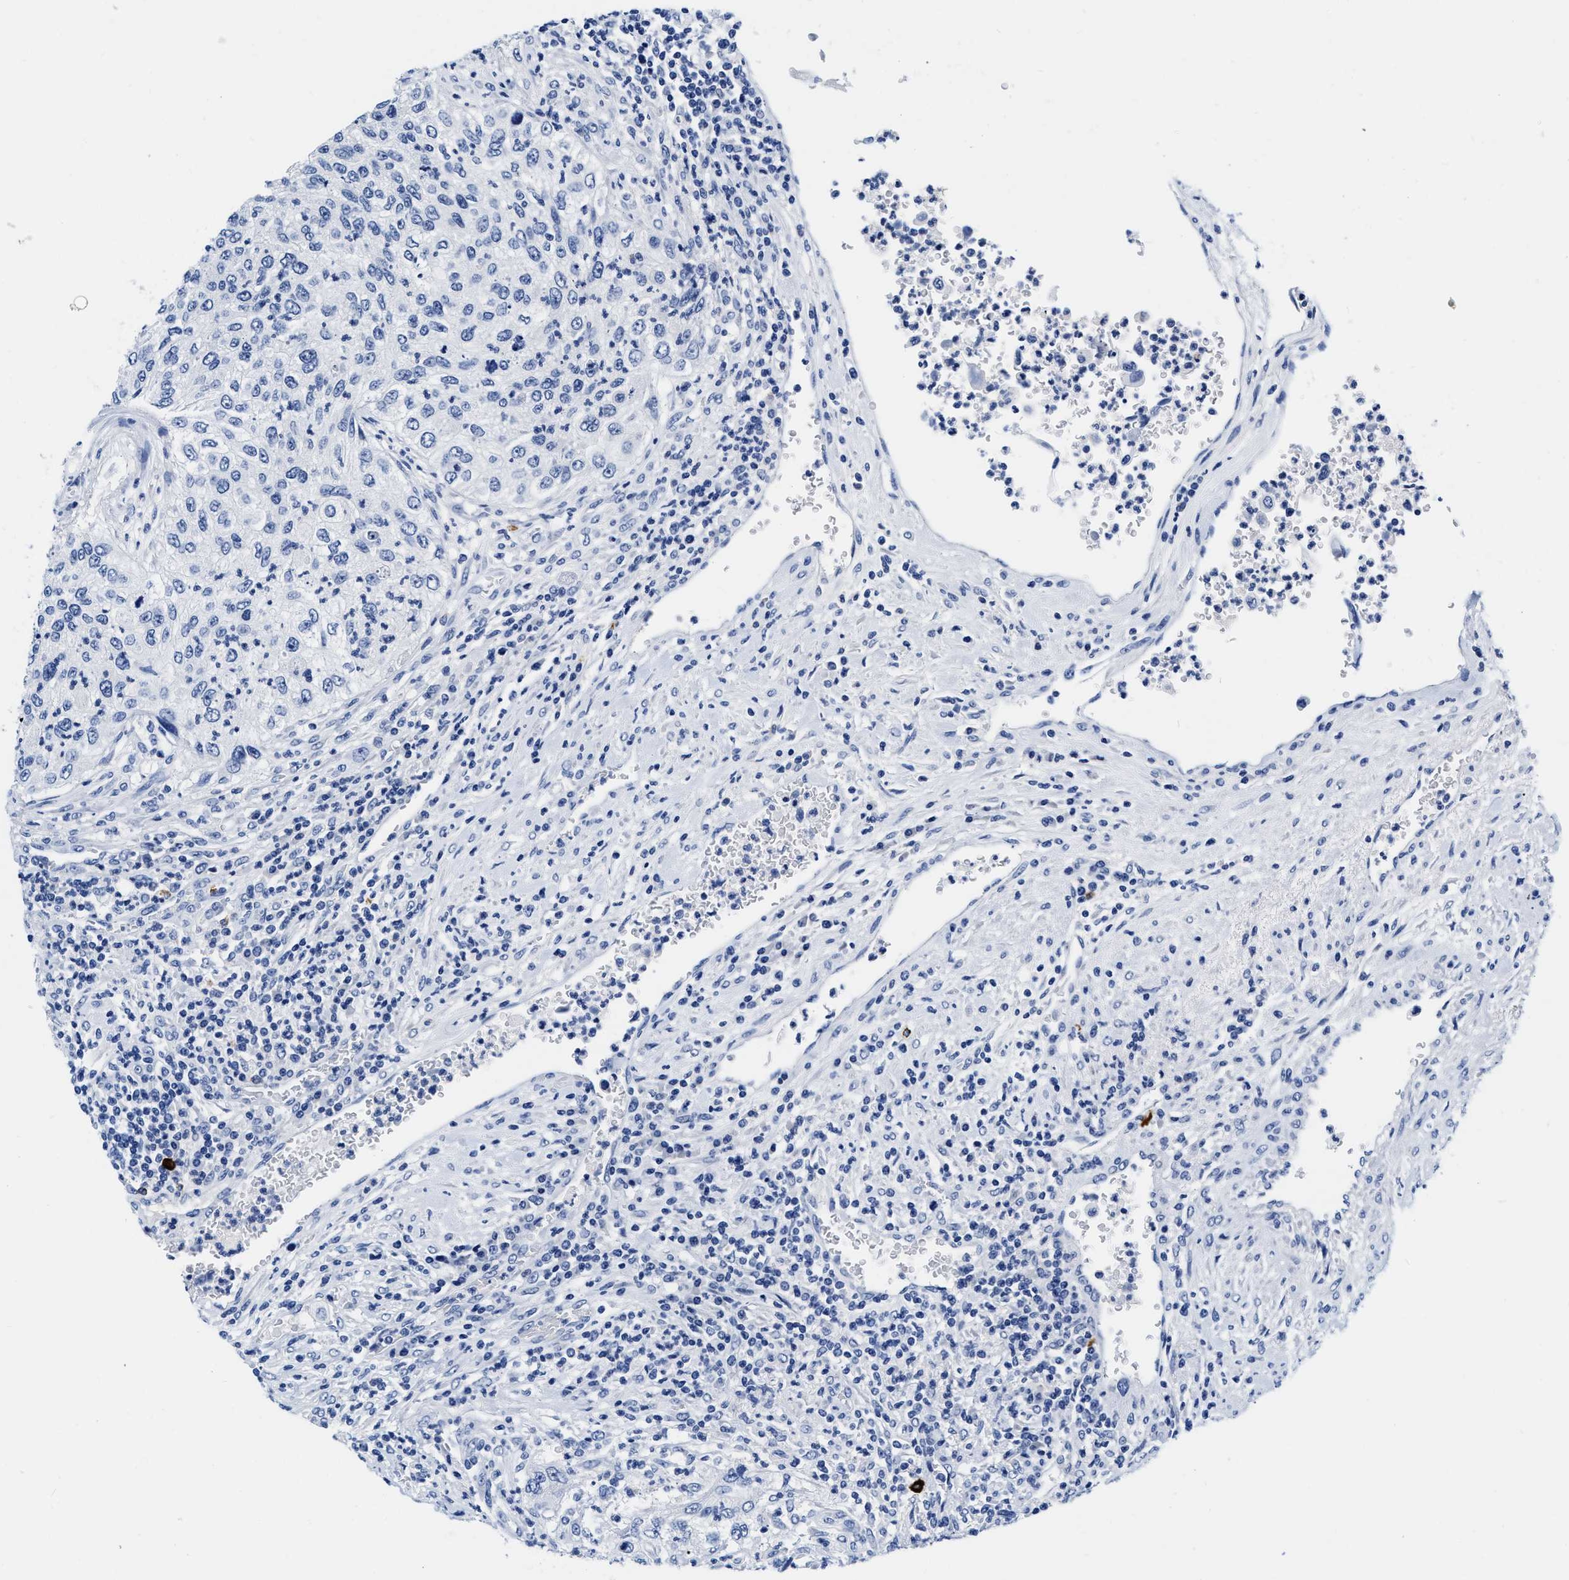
{"staining": {"intensity": "negative", "quantity": "none", "location": "none"}, "tissue": "urothelial cancer", "cell_type": "Tumor cells", "image_type": "cancer", "snomed": [{"axis": "morphology", "description": "Urothelial carcinoma, High grade"}, {"axis": "topography", "description": "Urinary bladder"}], "caption": "IHC photomicrograph of human urothelial carcinoma (high-grade) stained for a protein (brown), which exhibits no expression in tumor cells. (Brightfield microscopy of DAB (3,3'-diaminobenzidine) immunohistochemistry (IHC) at high magnification).", "gene": "CER1", "patient": {"sex": "female", "age": 60}}